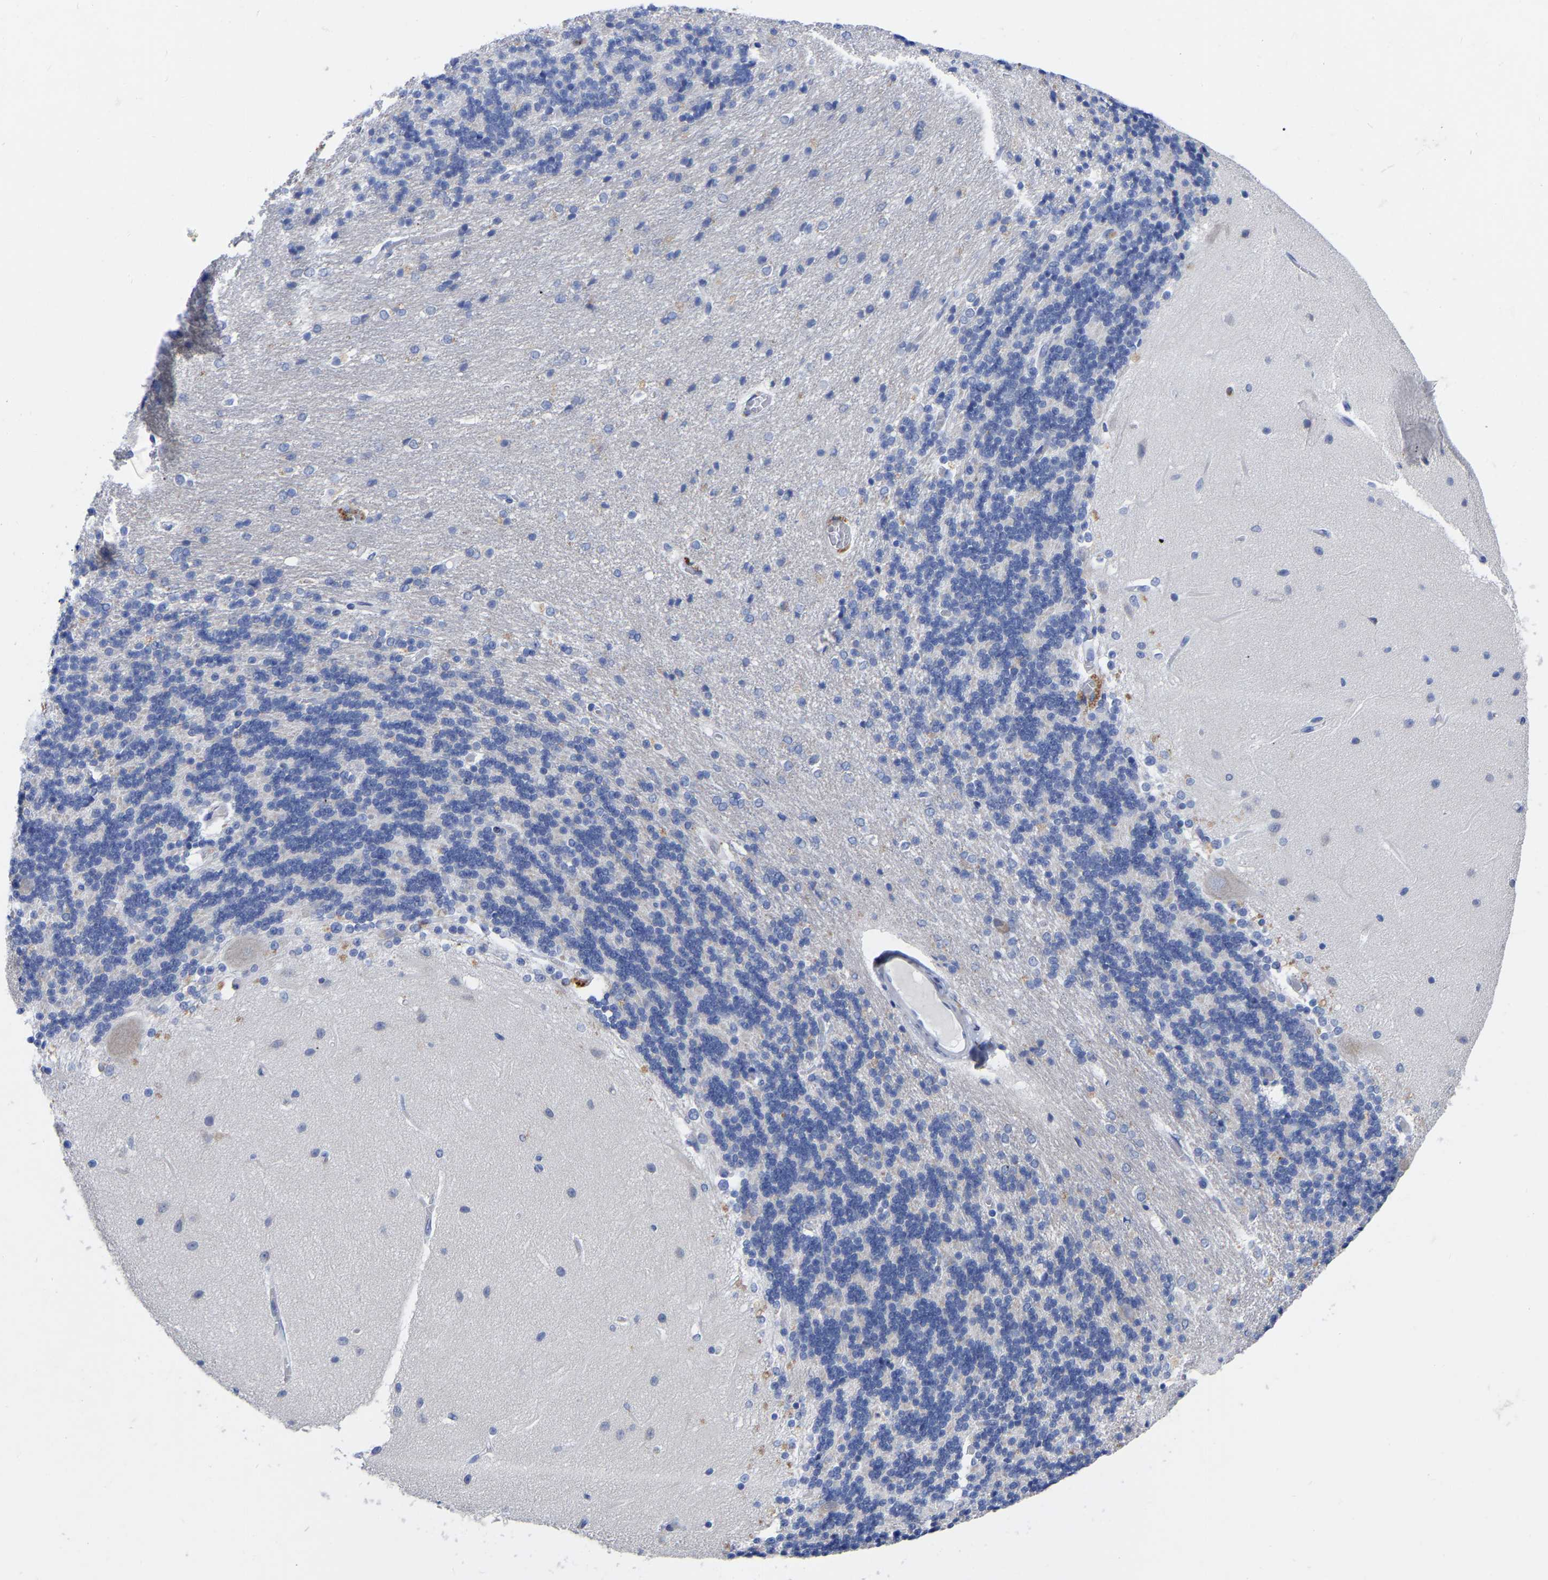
{"staining": {"intensity": "negative", "quantity": "none", "location": "none"}, "tissue": "cerebellum", "cell_type": "Cells in granular layer", "image_type": "normal", "snomed": [{"axis": "morphology", "description": "Normal tissue, NOS"}, {"axis": "topography", "description": "Cerebellum"}], "caption": "Photomicrograph shows no significant protein positivity in cells in granular layer of benign cerebellum. The staining was performed using DAB (3,3'-diaminobenzidine) to visualize the protein expression in brown, while the nuclei were stained in blue with hematoxylin (Magnification: 20x).", "gene": "PTPN7", "patient": {"sex": "female", "age": 54}}